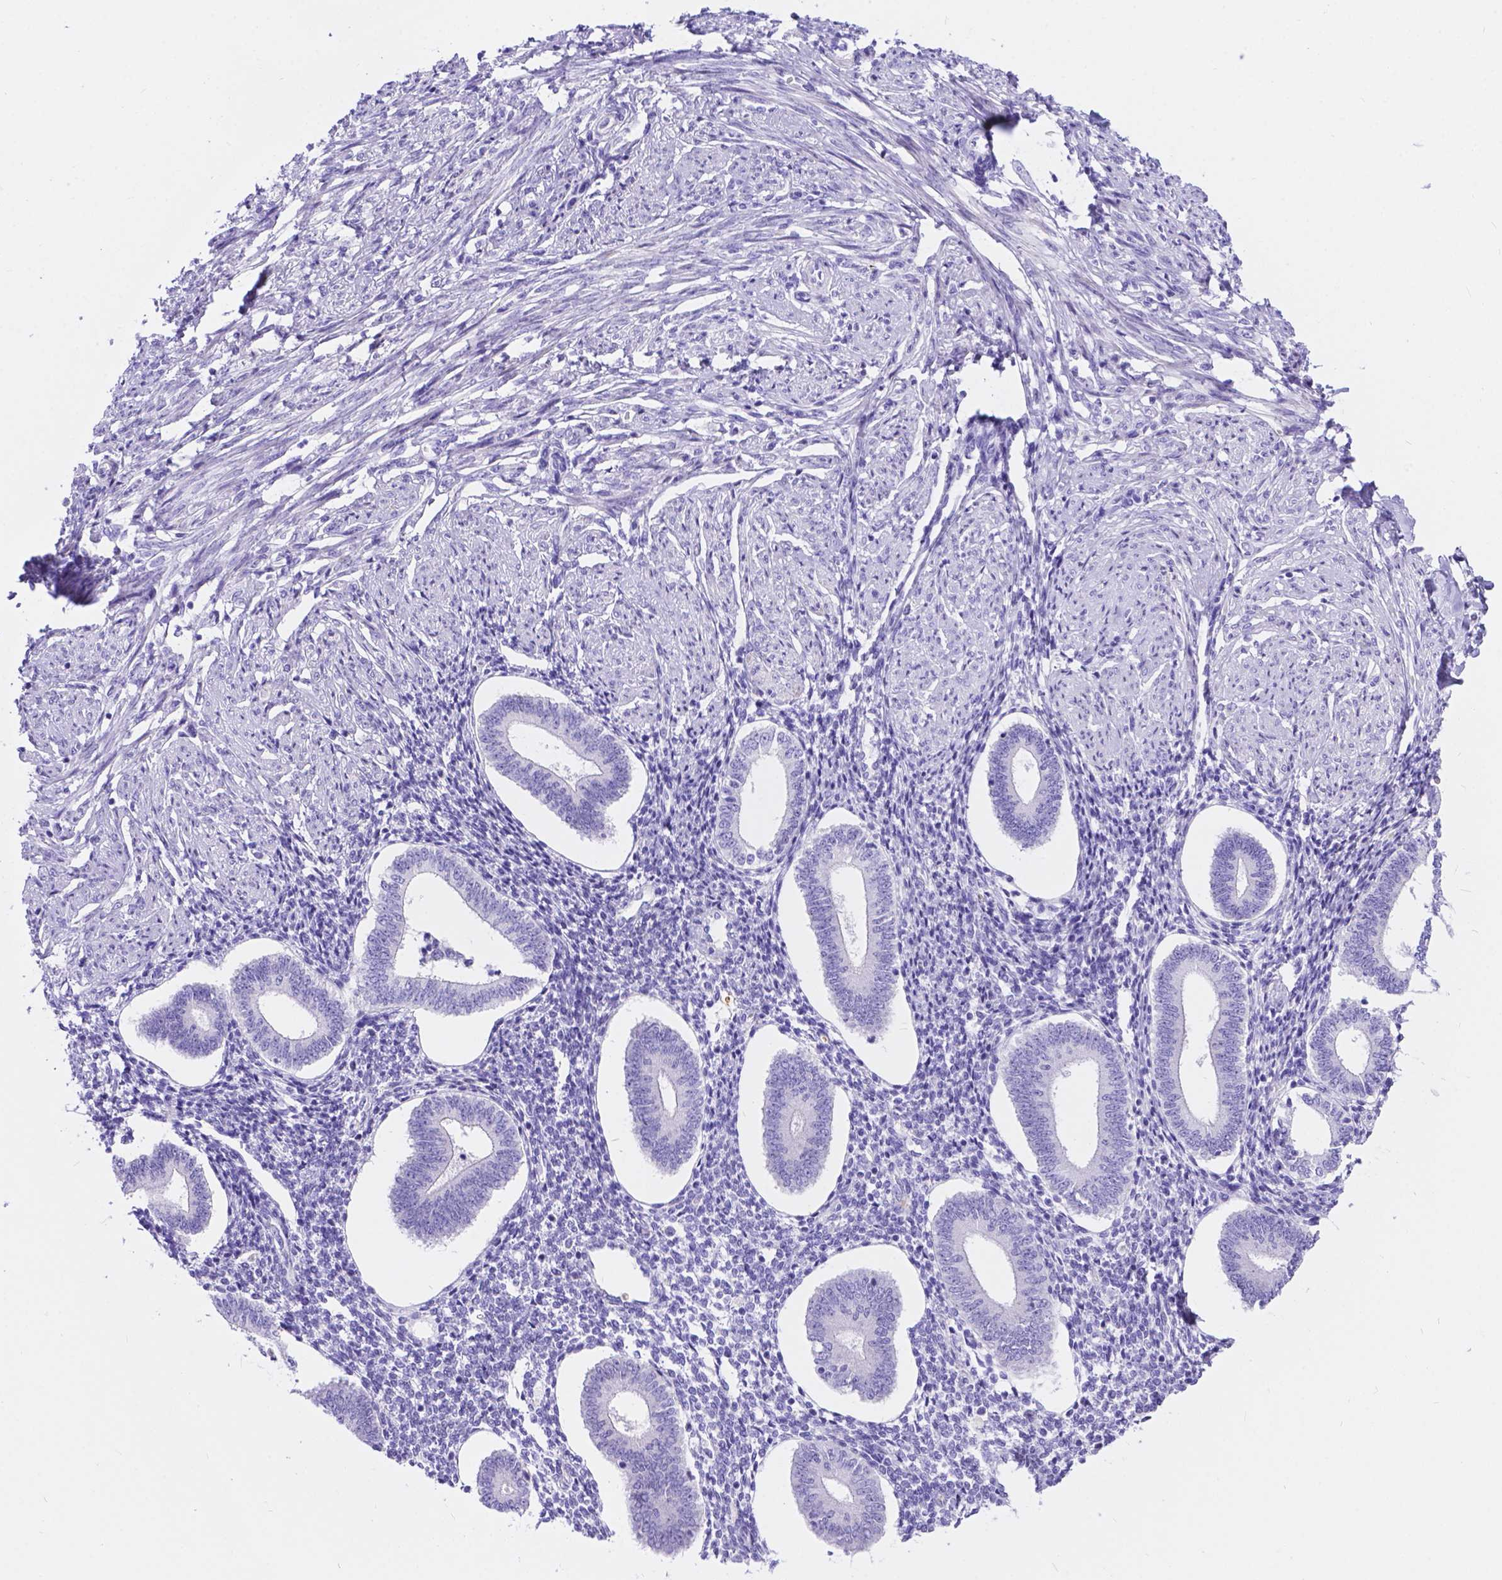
{"staining": {"intensity": "negative", "quantity": "none", "location": "none"}, "tissue": "endometrium", "cell_type": "Cells in endometrial stroma", "image_type": "normal", "snomed": [{"axis": "morphology", "description": "Normal tissue, NOS"}, {"axis": "topography", "description": "Endometrium"}], "caption": "An immunohistochemistry photomicrograph of normal endometrium is shown. There is no staining in cells in endometrial stroma of endometrium.", "gene": "KLHL10", "patient": {"sex": "female", "age": 40}}